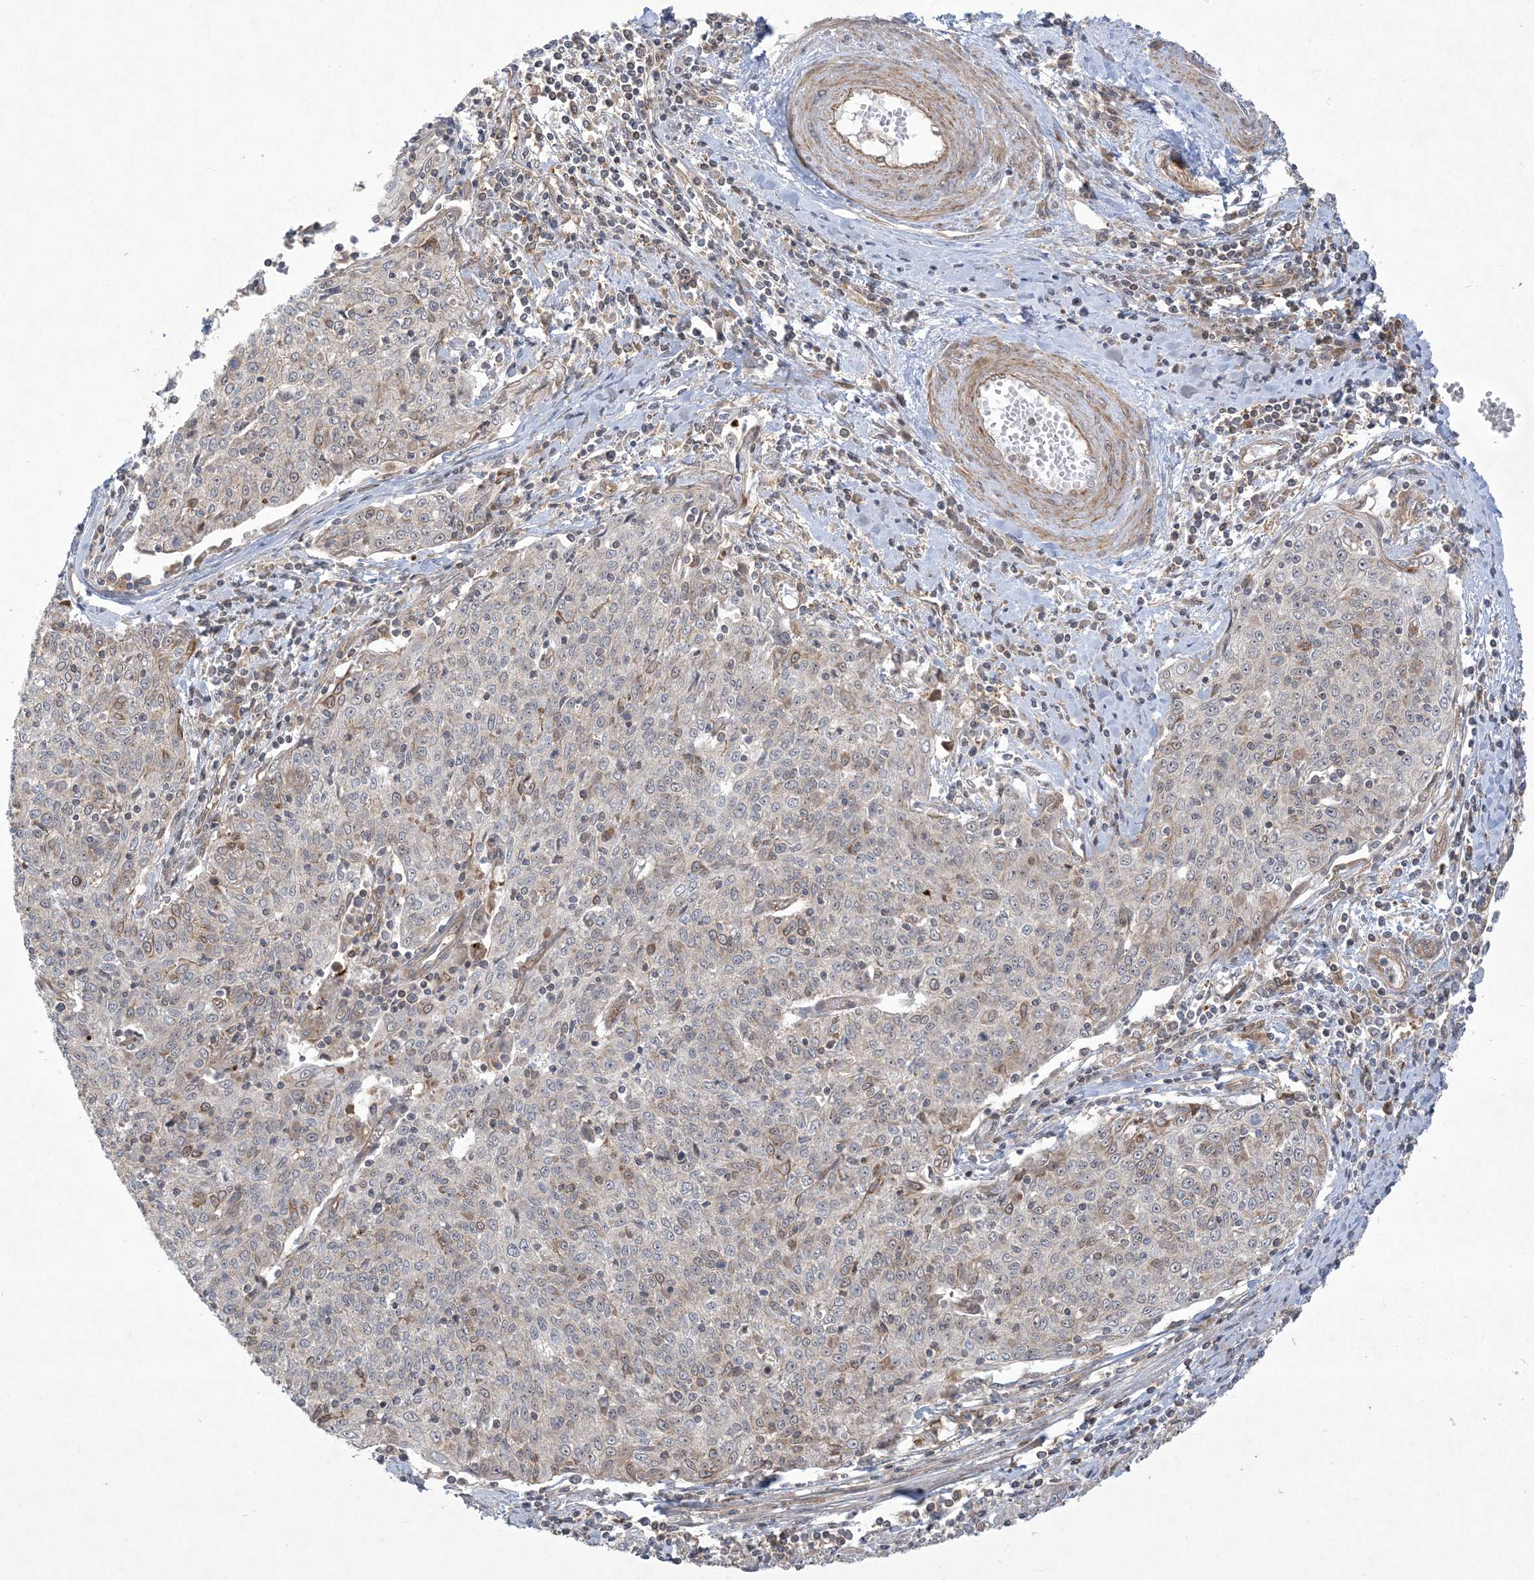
{"staining": {"intensity": "moderate", "quantity": "<25%", "location": "cytoplasmic/membranous"}, "tissue": "cervical cancer", "cell_type": "Tumor cells", "image_type": "cancer", "snomed": [{"axis": "morphology", "description": "Squamous cell carcinoma, NOS"}, {"axis": "topography", "description": "Cervix"}], "caption": "The micrograph shows a brown stain indicating the presence of a protein in the cytoplasmic/membranous of tumor cells in squamous cell carcinoma (cervical). The protein of interest is stained brown, and the nuclei are stained in blue (DAB (3,3'-diaminobenzidine) IHC with brightfield microscopy, high magnification).", "gene": "SOGA3", "patient": {"sex": "female", "age": 48}}